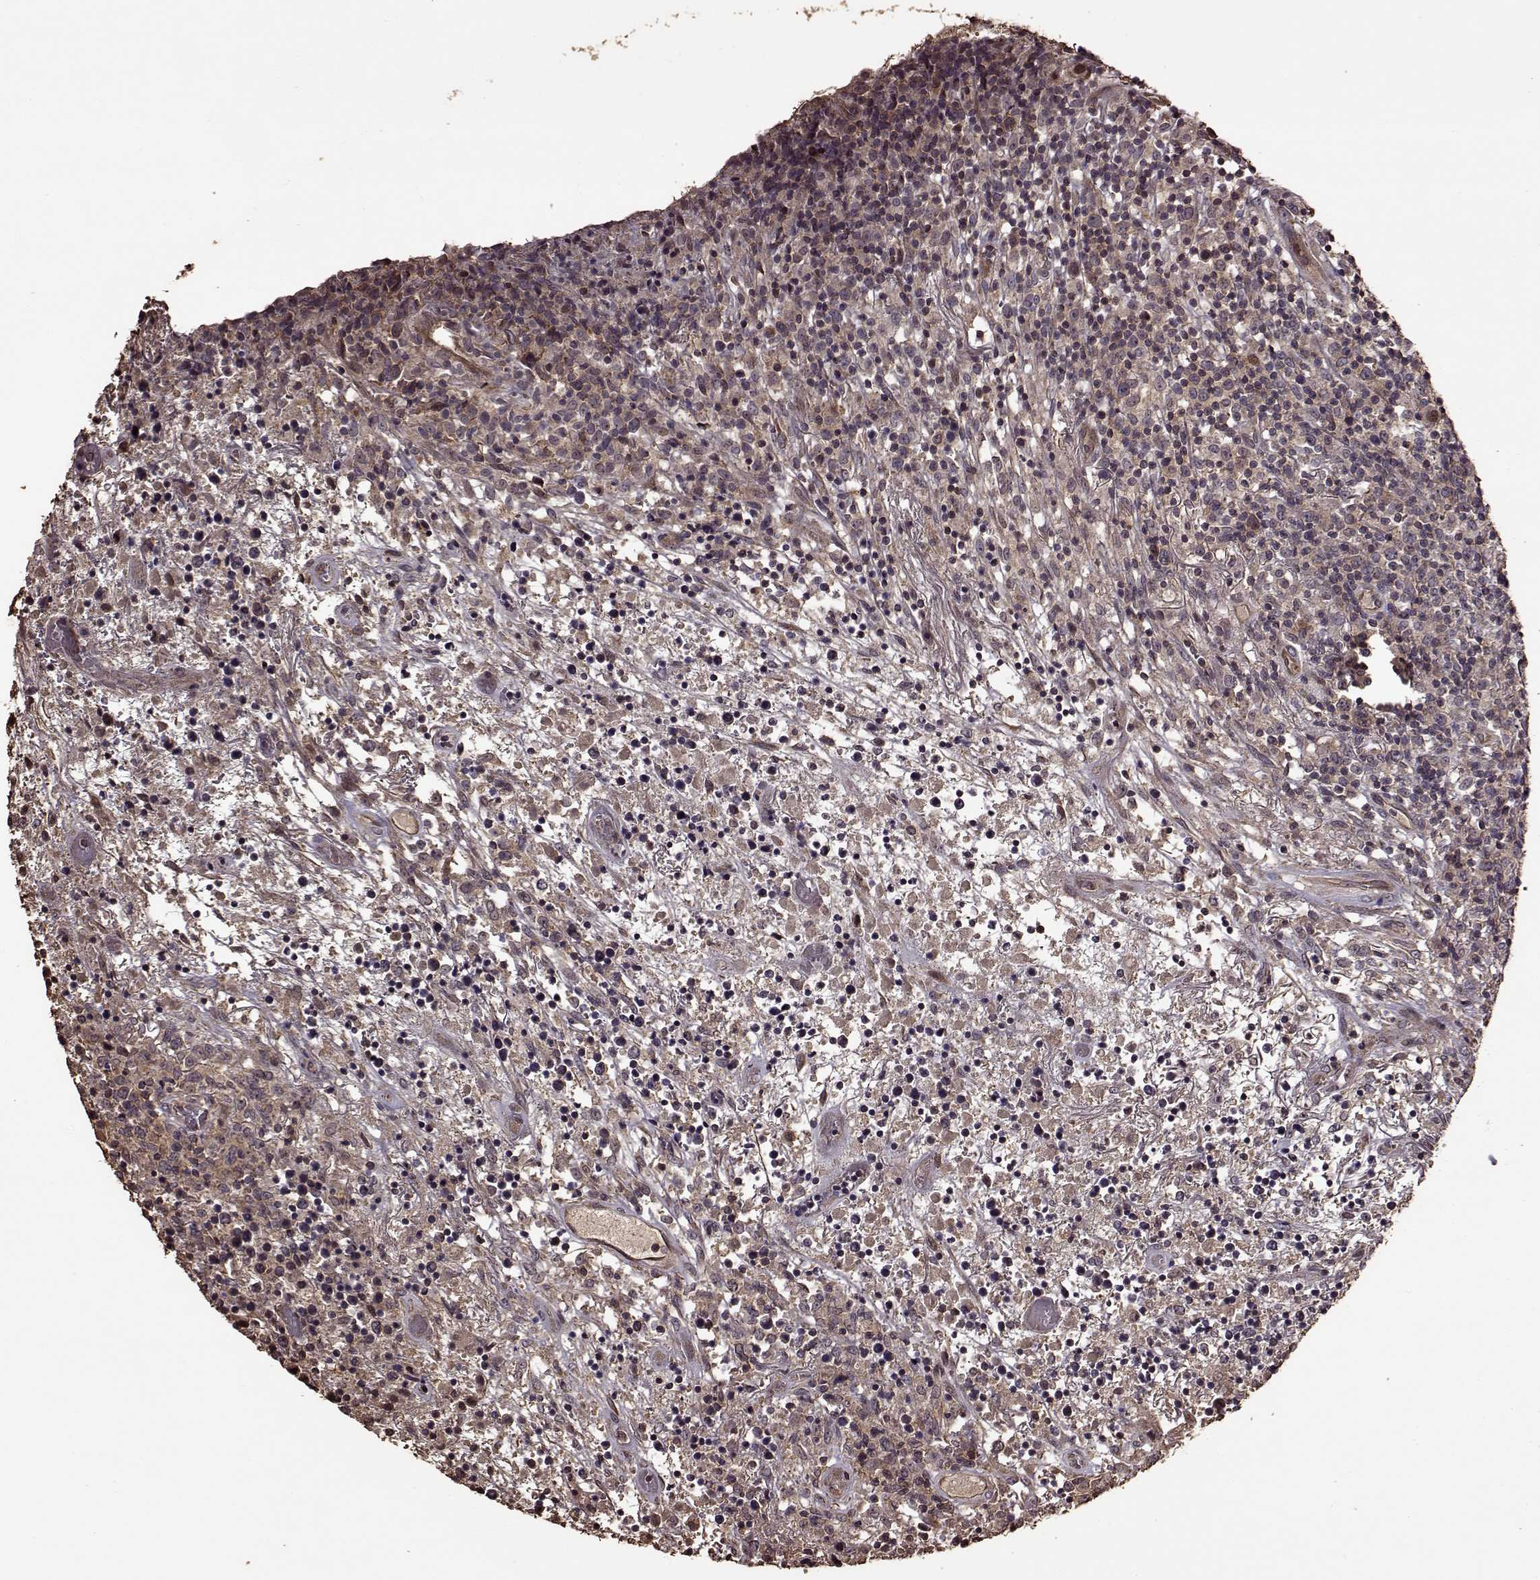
{"staining": {"intensity": "weak", "quantity": "25%-75%", "location": "cytoplasmic/membranous"}, "tissue": "lymphoma", "cell_type": "Tumor cells", "image_type": "cancer", "snomed": [{"axis": "morphology", "description": "Malignant lymphoma, non-Hodgkin's type, High grade"}, {"axis": "topography", "description": "Lung"}], "caption": "Protein analysis of high-grade malignant lymphoma, non-Hodgkin's type tissue reveals weak cytoplasmic/membranous positivity in about 25%-75% of tumor cells.", "gene": "FBXW11", "patient": {"sex": "male", "age": 79}}